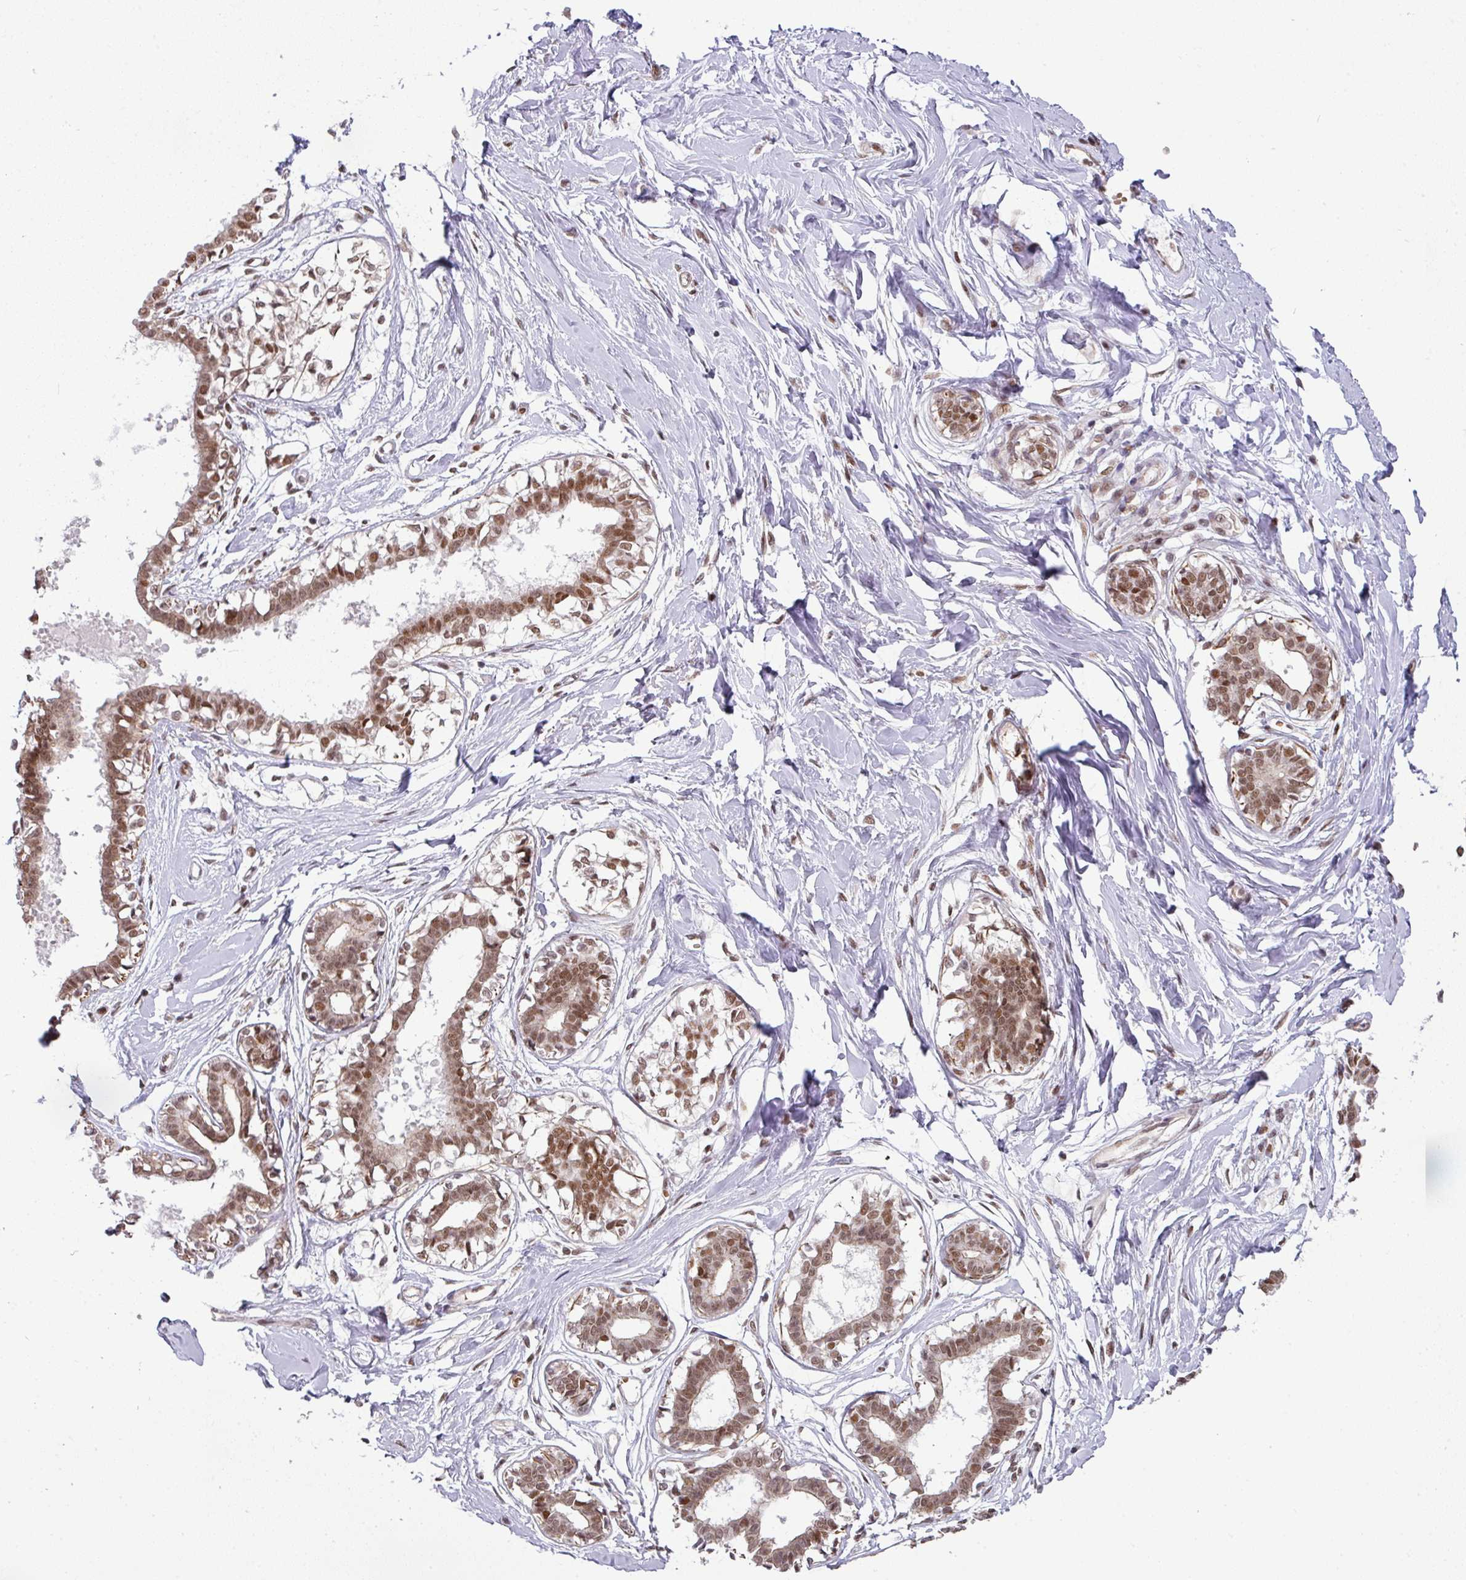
{"staining": {"intensity": "negative", "quantity": "none", "location": "none"}, "tissue": "breast", "cell_type": "Adipocytes", "image_type": "normal", "snomed": [{"axis": "morphology", "description": "Normal tissue, NOS"}, {"axis": "topography", "description": "Breast"}], "caption": "This image is of unremarkable breast stained with immunohistochemistry to label a protein in brown with the nuclei are counter-stained blue. There is no staining in adipocytes. The staining is performed using DAB (3,3'-diaminobenzidine) brown chromogen with nuclei counter-stained in using hematoxylin.", "gene": "NCOA5", "patient": {"sex": "female", "age": 45}}